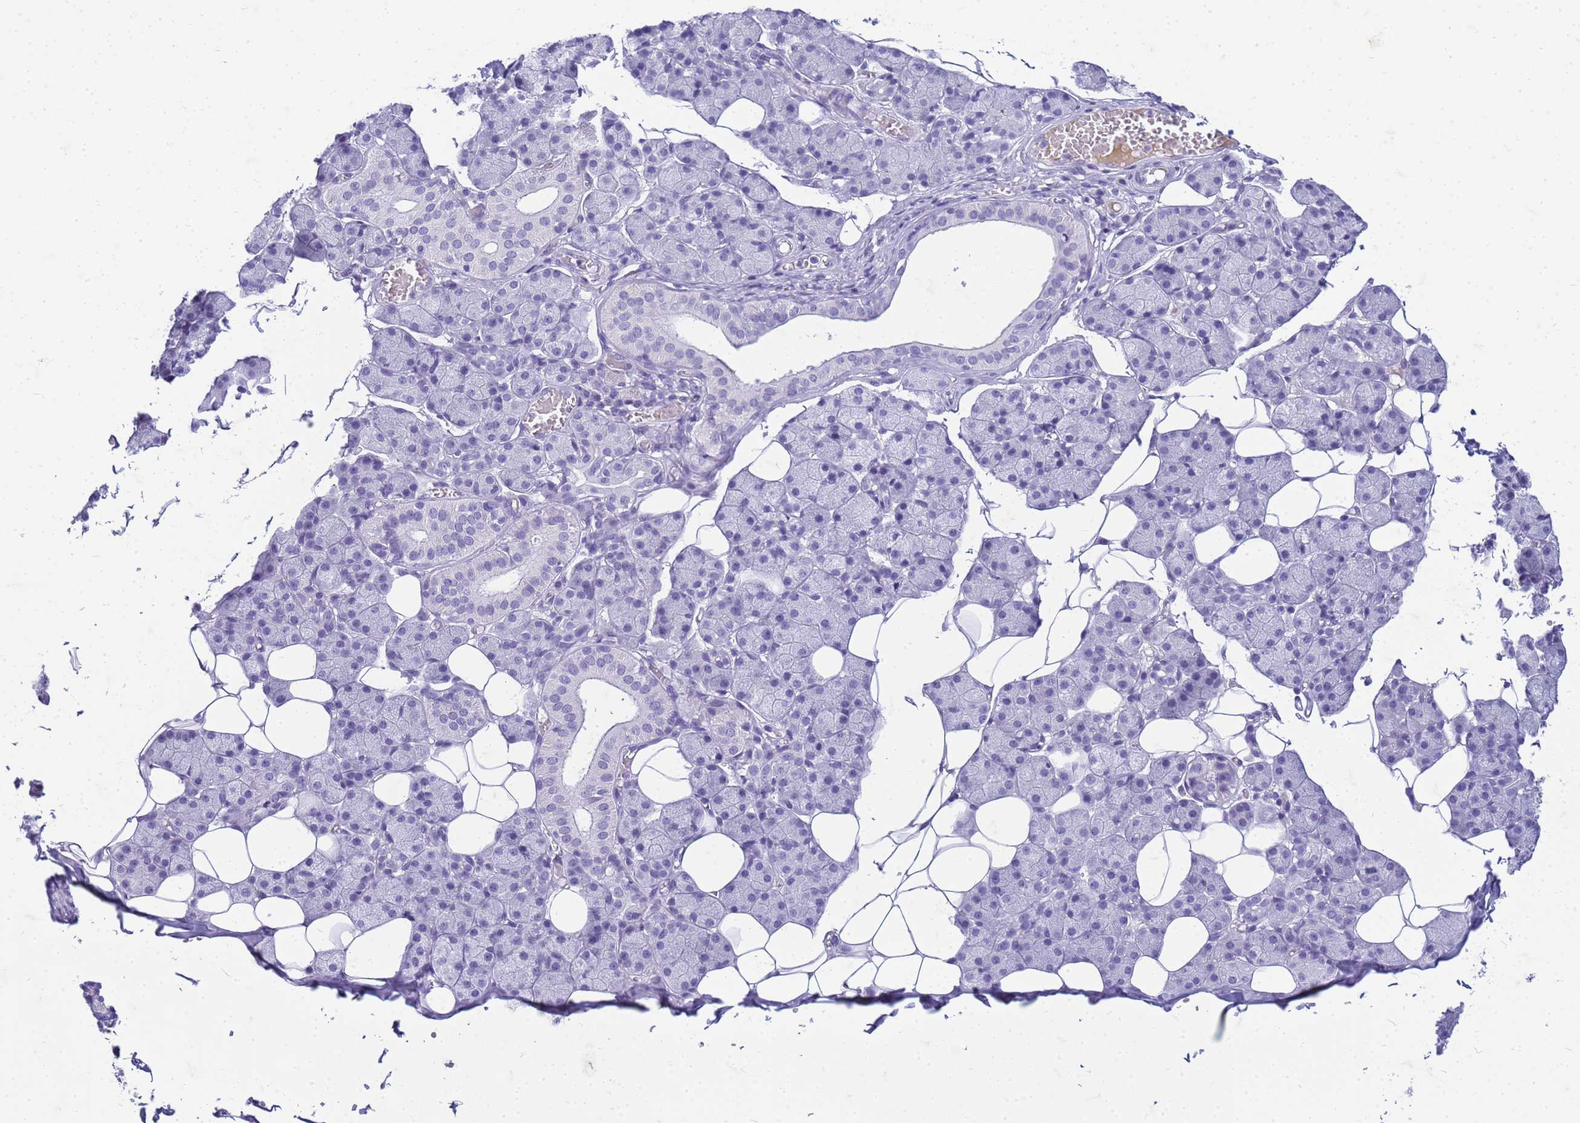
{"staining": {"intensity": "negative", "quantity": "none", "location": "none"}, "tissue": "salivary gland", "cell_type": "Glandular cells", "image_type": "normal", "snomed": [{"axis": "morphology", "description": "Normal tissue, NOS"}, {"axis": "topography", "description": "Salivary gland"}], "caption": "IHC of benign salivary gland shows no positivity in glandular cells.", "gene": "CFAP100", "patient": {"sex": "female", "age": 33}}